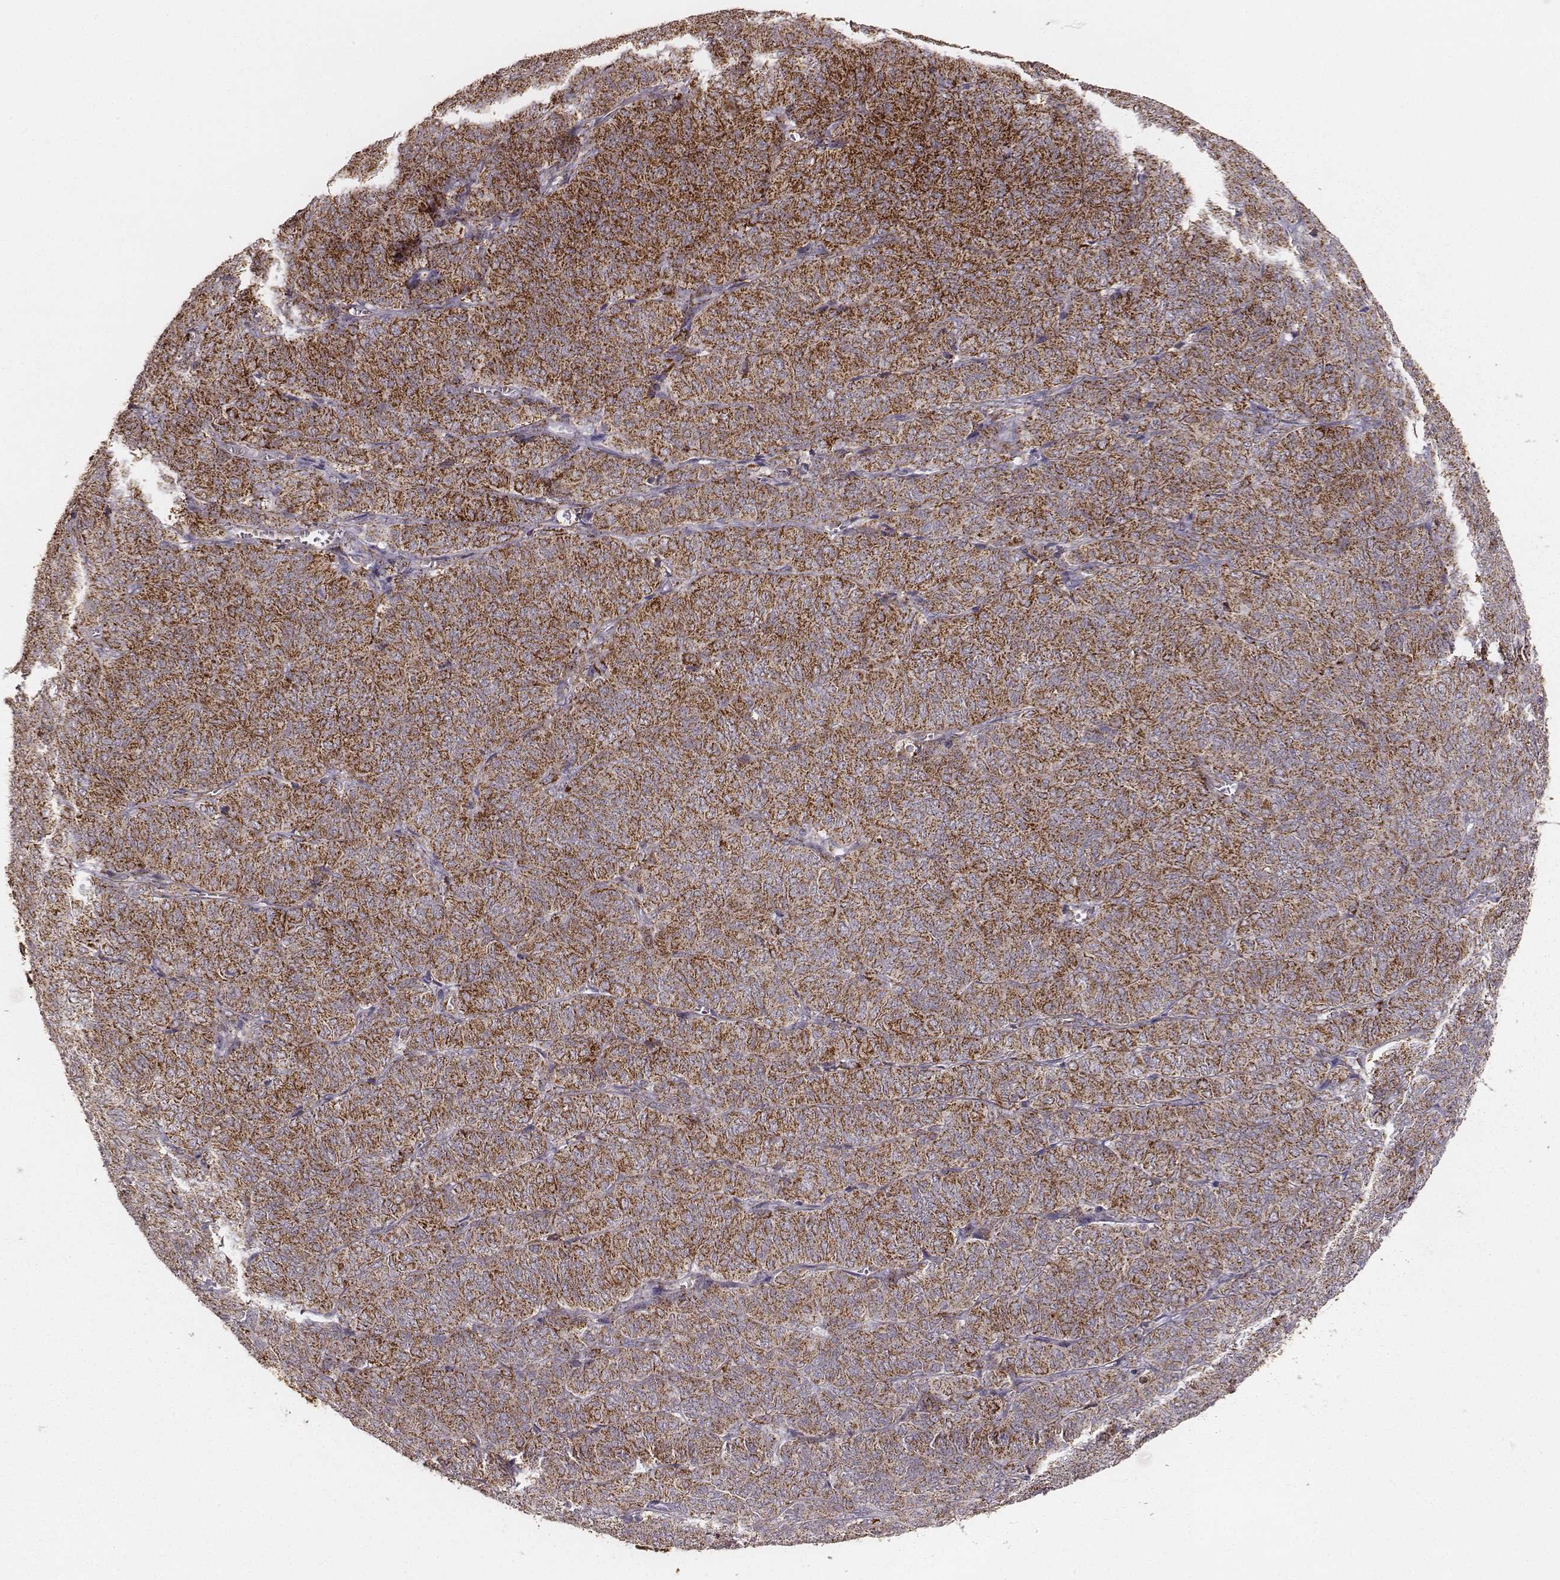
{"staining": {"intensity": "strong", "quantity": ">75%", "location": "cytoplasmic/membranous"}, "tissue": "ovarian cancer", "cell_type": "Tumor cells", "image_type": "cancer", "snomed": [{"axis": "morphology", "description": "Carcinoma, endometroid"}, {"axis": "topography", "description": "Ovary"}], "caption": "High-power microscopy captured an immunohistochemistry micrograph of ovarian endometroid carcinoma, revealing strong cytoplasmic/membranous staining in approximately >75% of tumor cells. Nuclei are stained in blue.", "gene": "TUFM", "patient": {"sex": "female", "age": 80}}